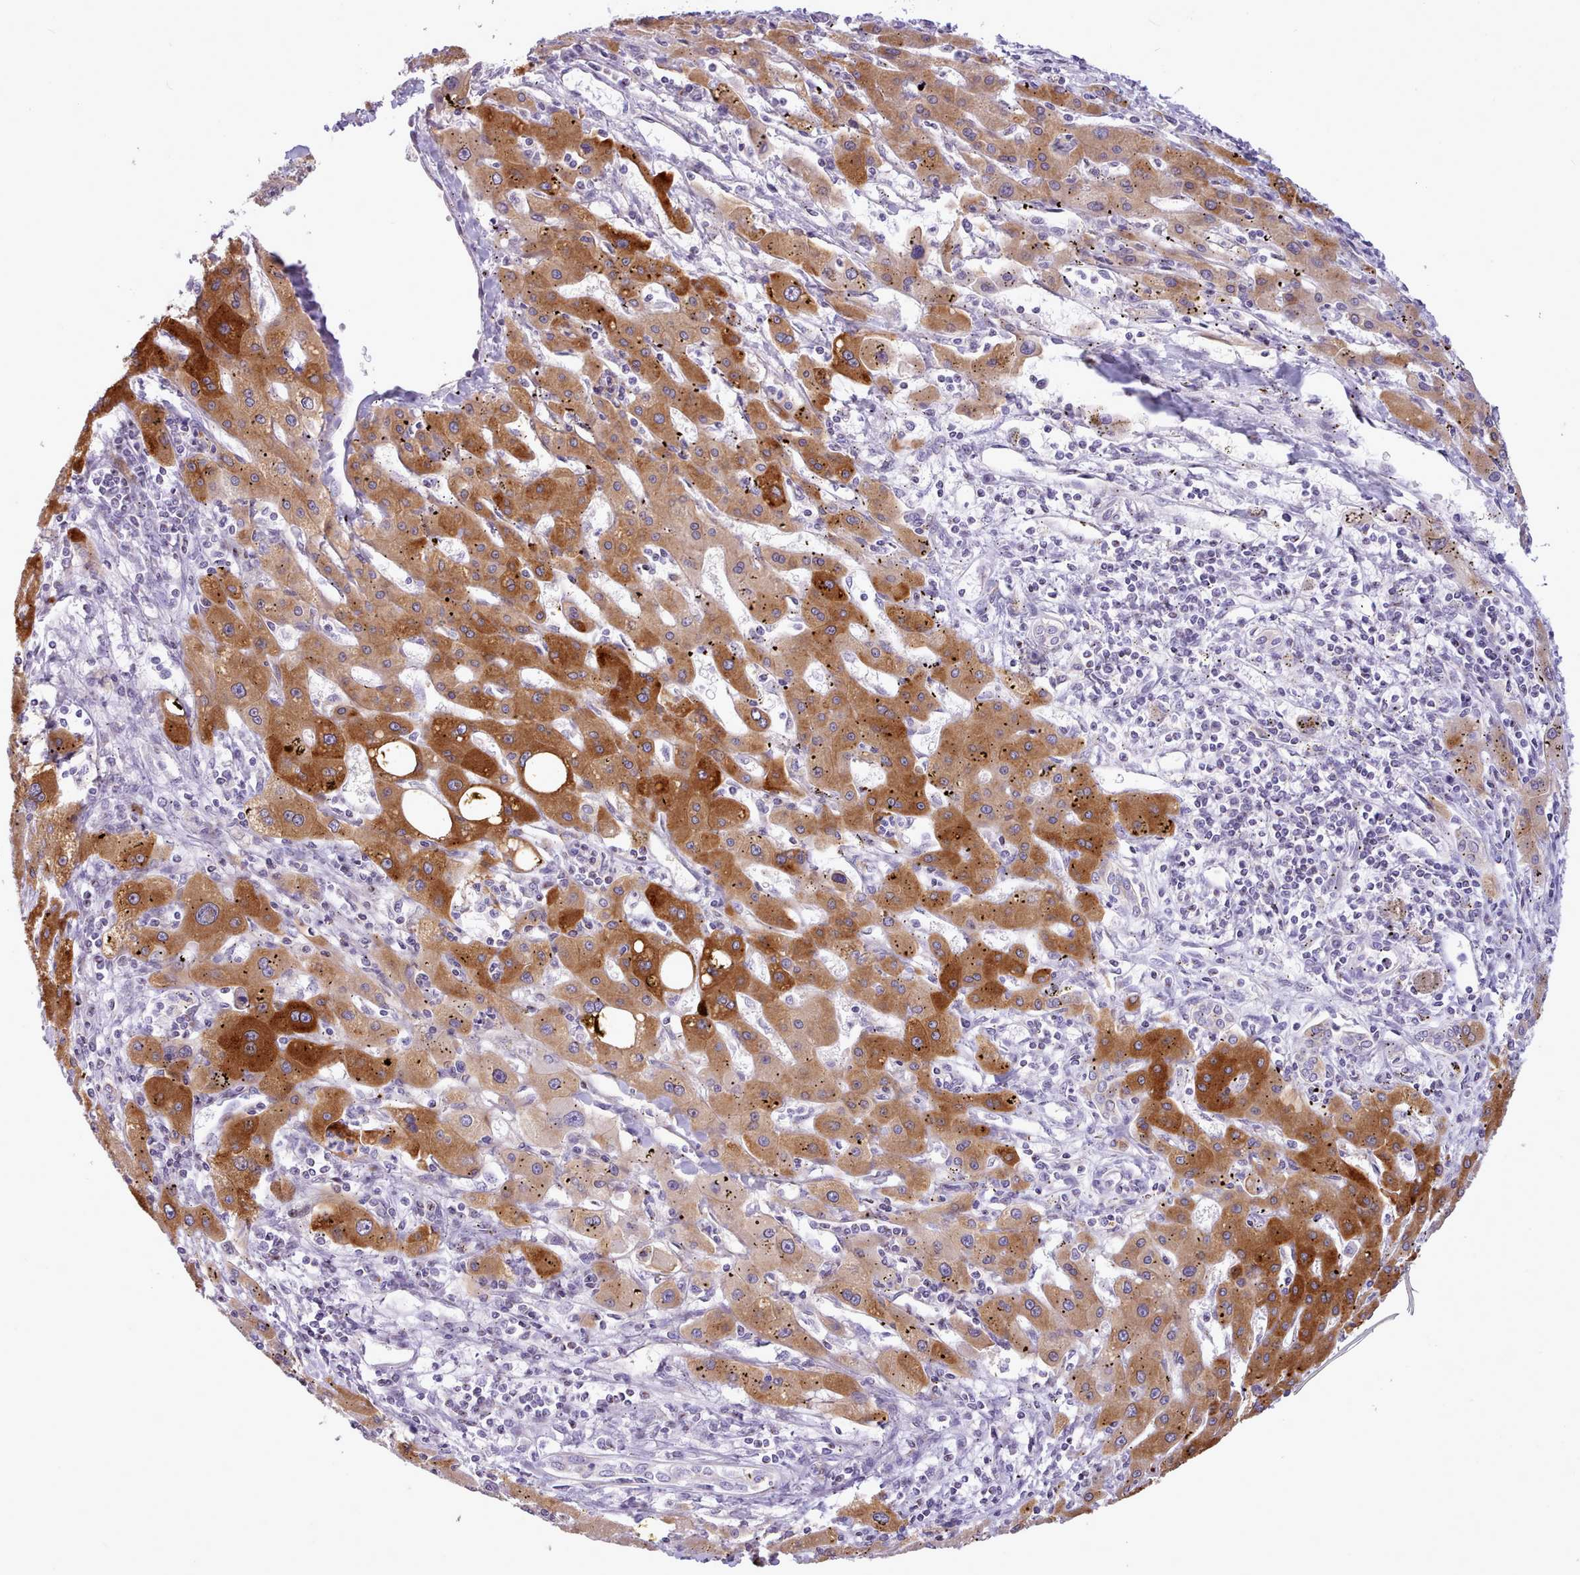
{"staining": {"intensity": "strong", "quantity": ">75%", "location": "cytoplasmic/membranous"}, "tissue": "liver cancer", "cell_type": "Tumor cells", "image_type": "cancer", "snomed": [{"axis": "morphology", "description": "Carcinoma, Hepatocellular, NOS"}, {"axis": "topography", "description": "Liver"}], "caption": "Immunohistochemistry (IHC) (DAB (3,3'-diaminobenzidine)) staining of human liver cancer exhibits strong cytoplasmic/membranous protein staining in approximately >75% of tumor cells.", "gene": "CYP2A13", "patient": {"sex": "male", "age": 72}}